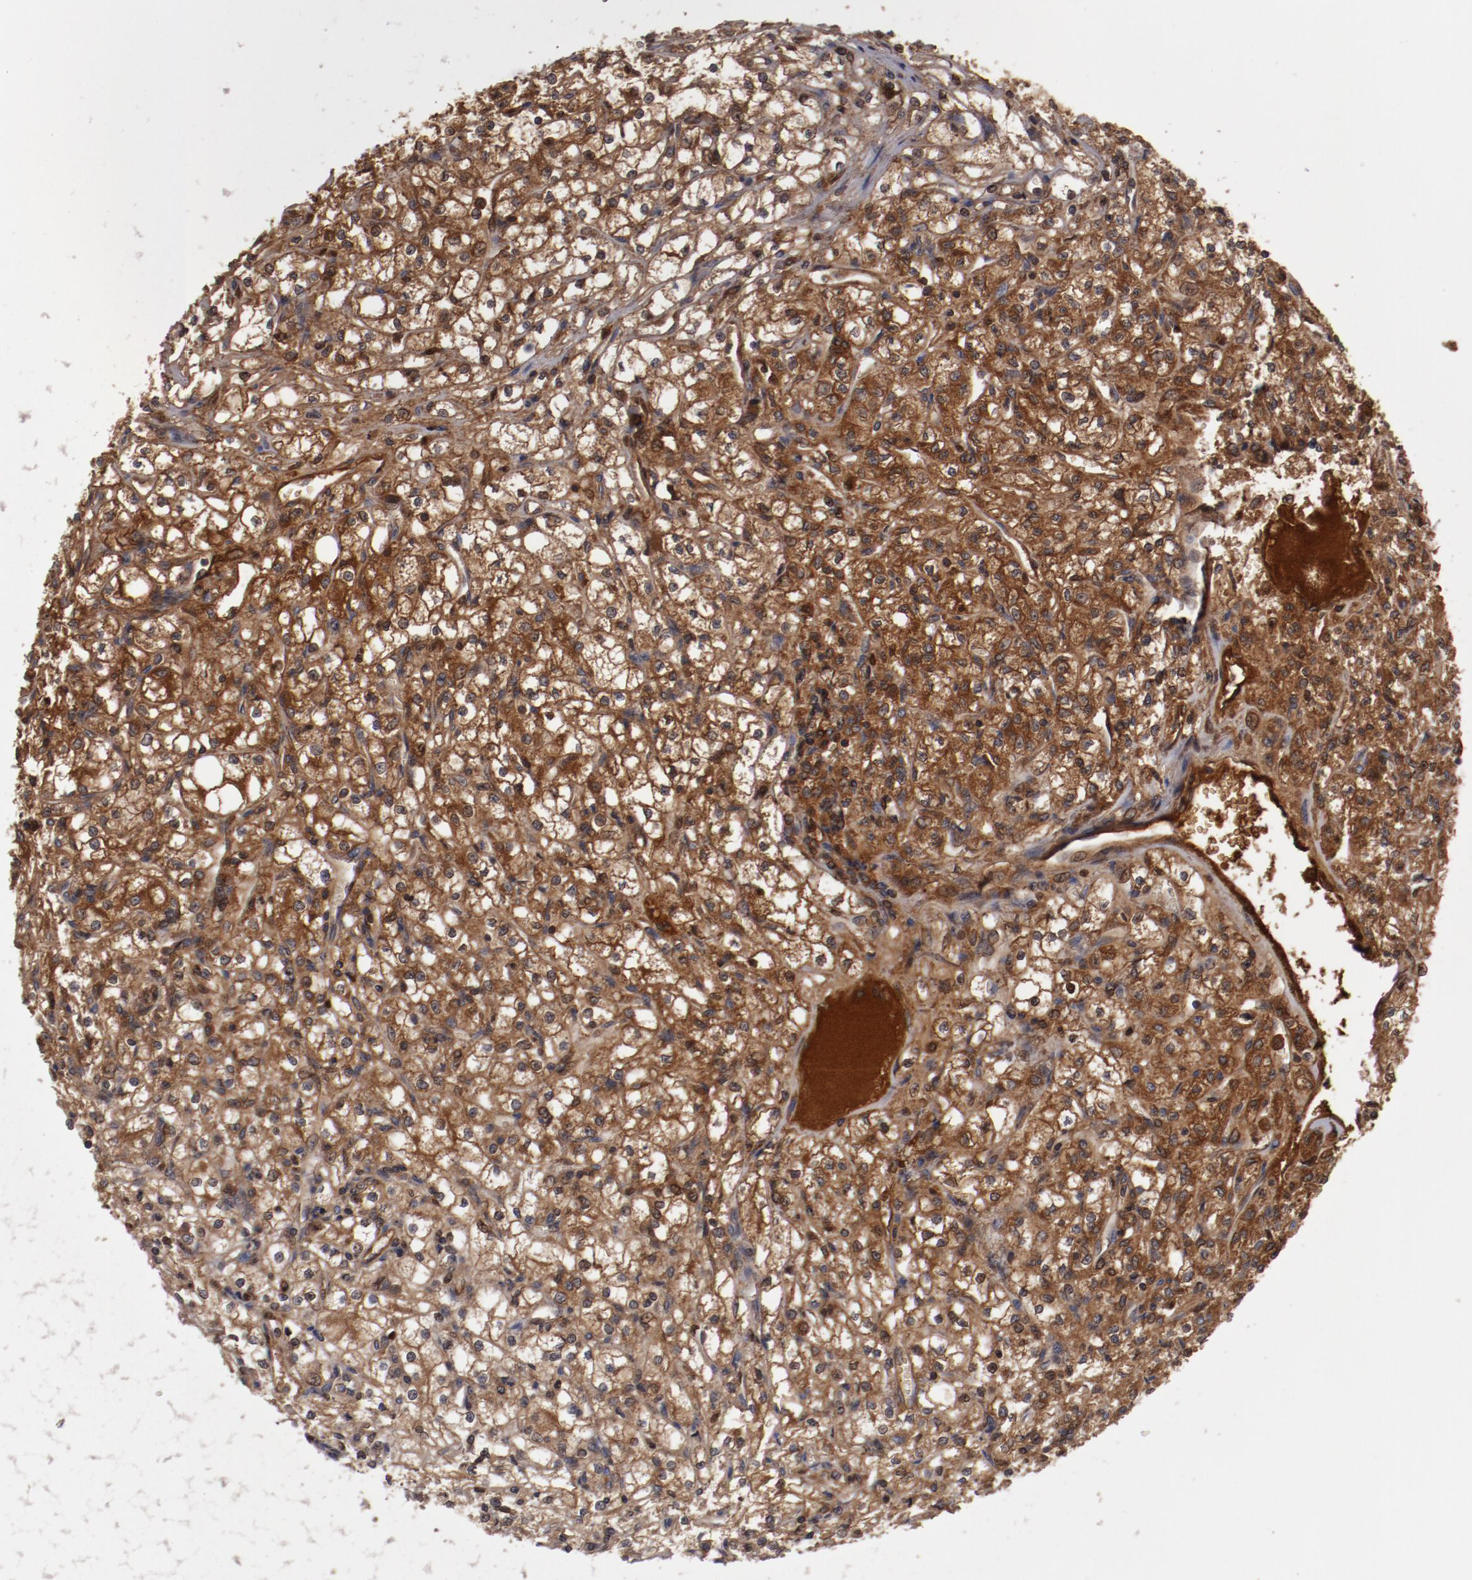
{"staining": {"intensity": "moderate", "quantity": ">75%", "location": "cytoplasmic/membranous,nuclear"}, "tissue": "renal cancer", "cell_type": "Tumor cells", "image_type": "cancer", "snomed": [{"axis": "morphology", "description": "Adenocarcinoma, NOS"}, {"axis": "topography", "description": "Kidney"}], "caption": "Immunohistochemical staining of human renal adenocarcinoma exhibits medium levels of moderate cytoplasmic/membranous and nuclear protein expression in approximately >75% of tumor cells.", "gene": "SERPINA7", "patient": {"sex": "male", "age": 61}}